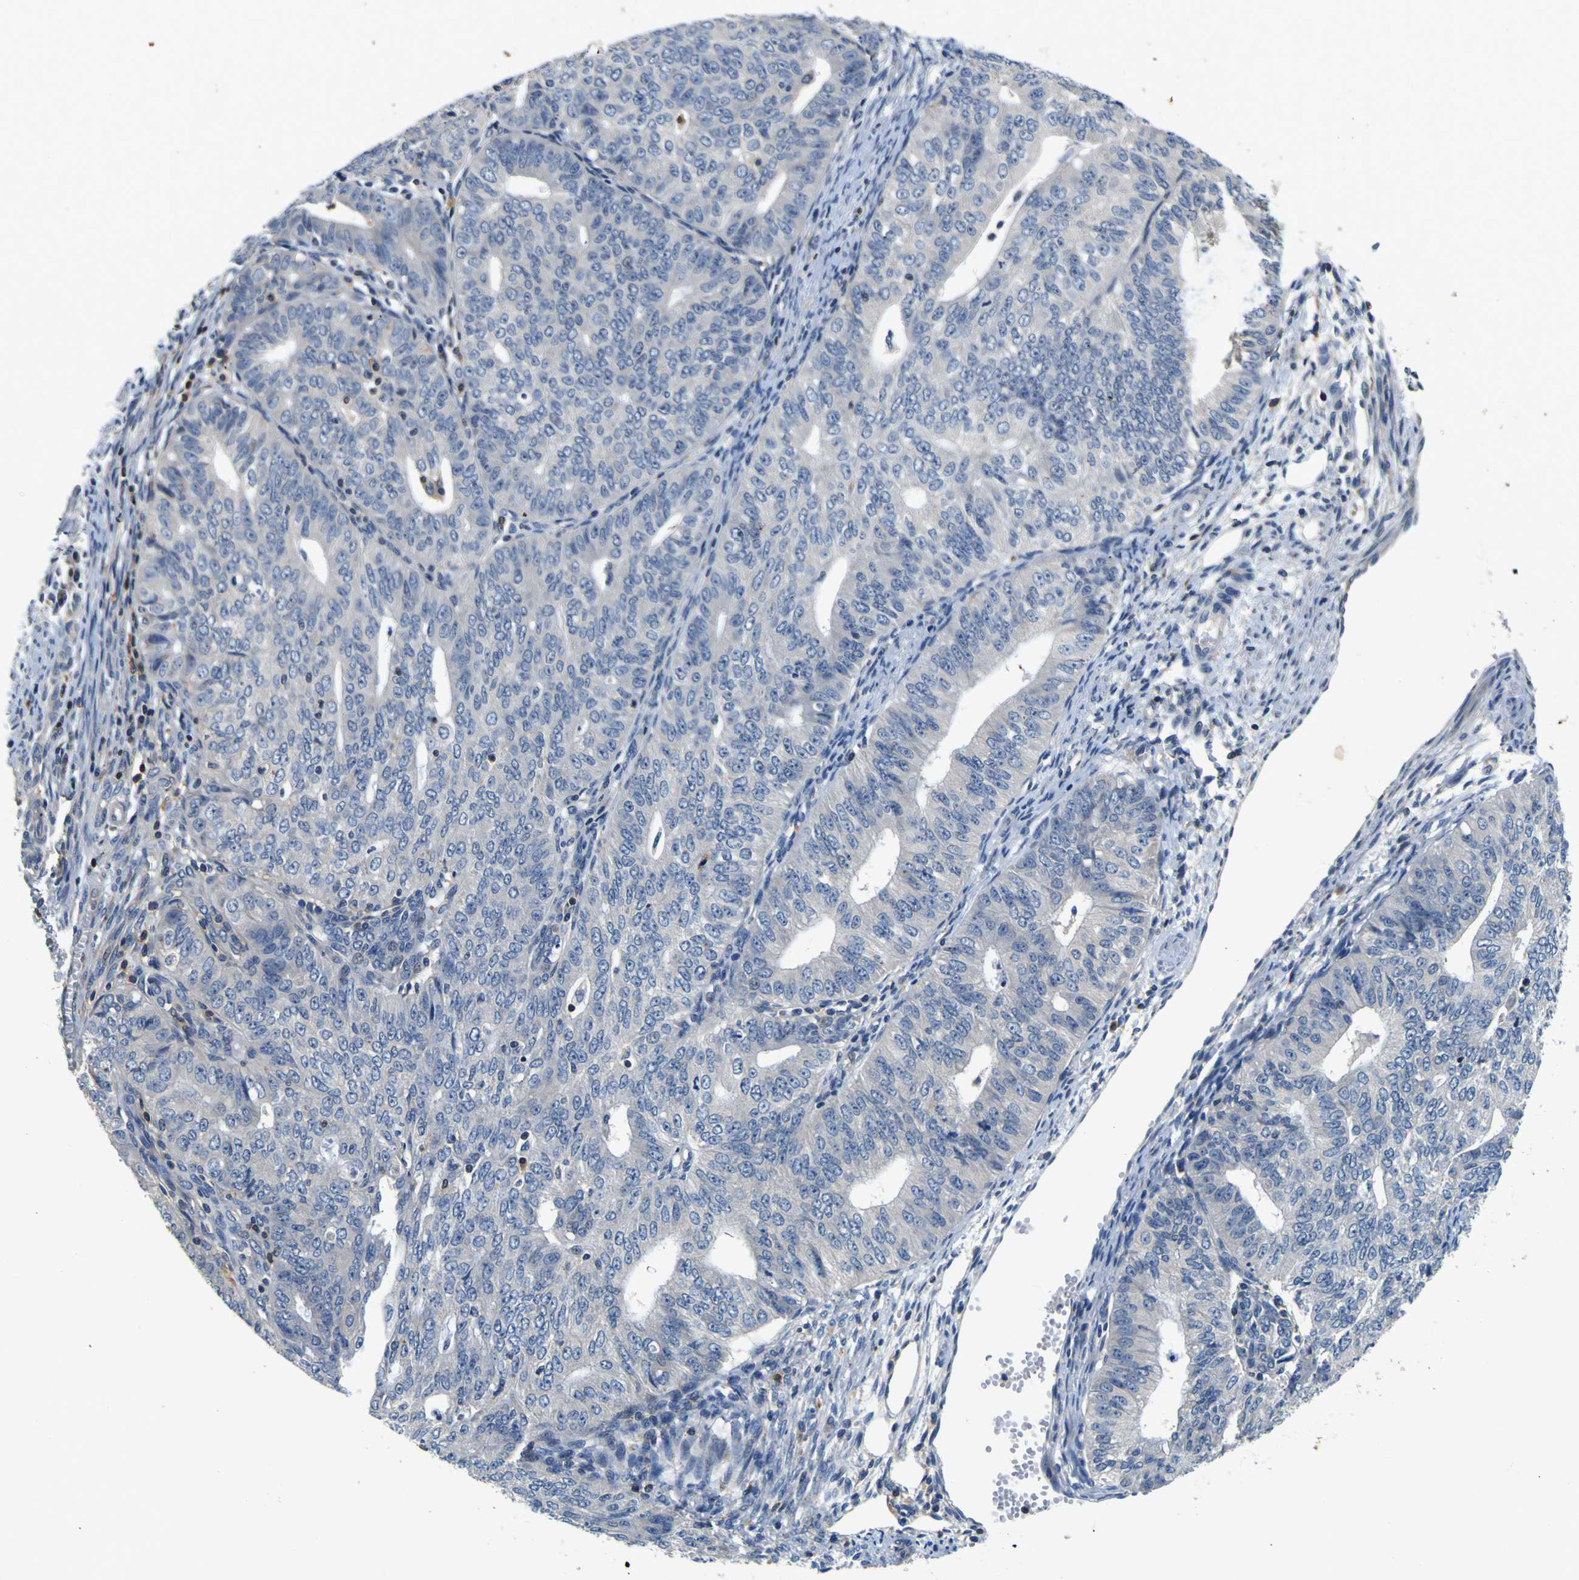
{"staining": {"intensity": "negative", "quantity": "none", "location": "none"}, "tissue": "endometrial cancer", "cell_type": "Tumor cells", "image_type": "cancer", "snomed": [{"axis": "morphology", "description": "Adenocarcinoma, NOS"}, {"axis": "topography", "description": "Endometrium"}], "caption": "The micrograph shows no significant staining in tumor cells of endometrial cancer.", "gene": "TNIK", "patient": {"sex": "female", "age": 32}}